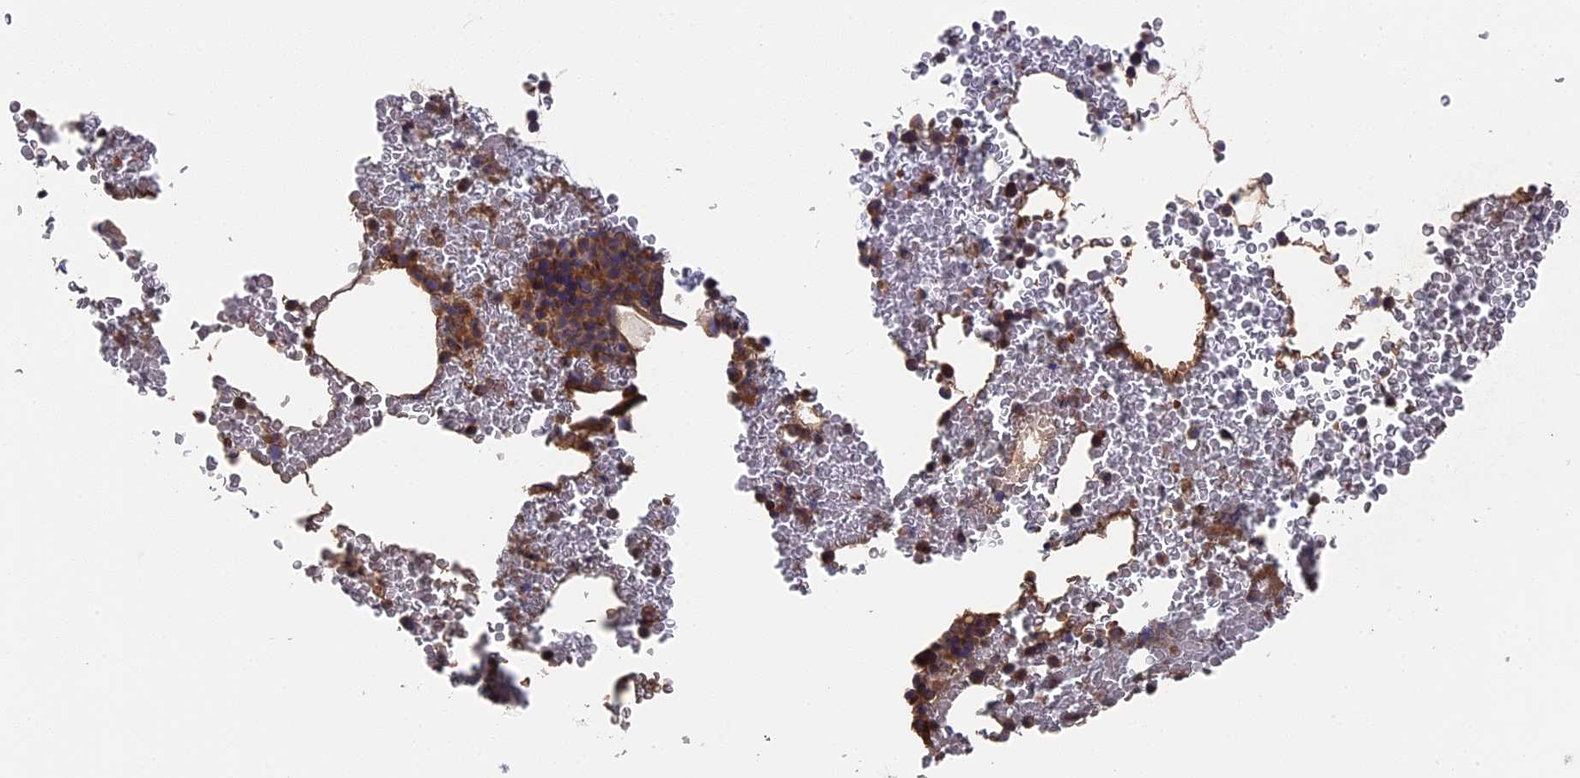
{"staining": {"intensity": "moderate", "quantity": "<25%", "location": "cytoplasmic/membranous"}, "tissue": "bone marrow", "cell_type": "Hematopoietic cells", "image_type": "normal", "snomed": [{"axis": "morphology", "description": "Normal tissue, NOS"}, {"axis": "morphology", "description": "Inflammation, NOS"}, {"axis": "topography", "description": "Bone marrow"}], "caption": "Immunohistochemistry (IHC) photomicrograph of benign bone marrow: bone marrow stained using IHC shows low levels of moderate protein expression localized specifically in the cytoplasmic/membranous of hematopoietic cells, appearing as a cytoplasmic/membranous brown color.", "gene": "TELO2", "patient": {"sex": "female", "age": 78}}